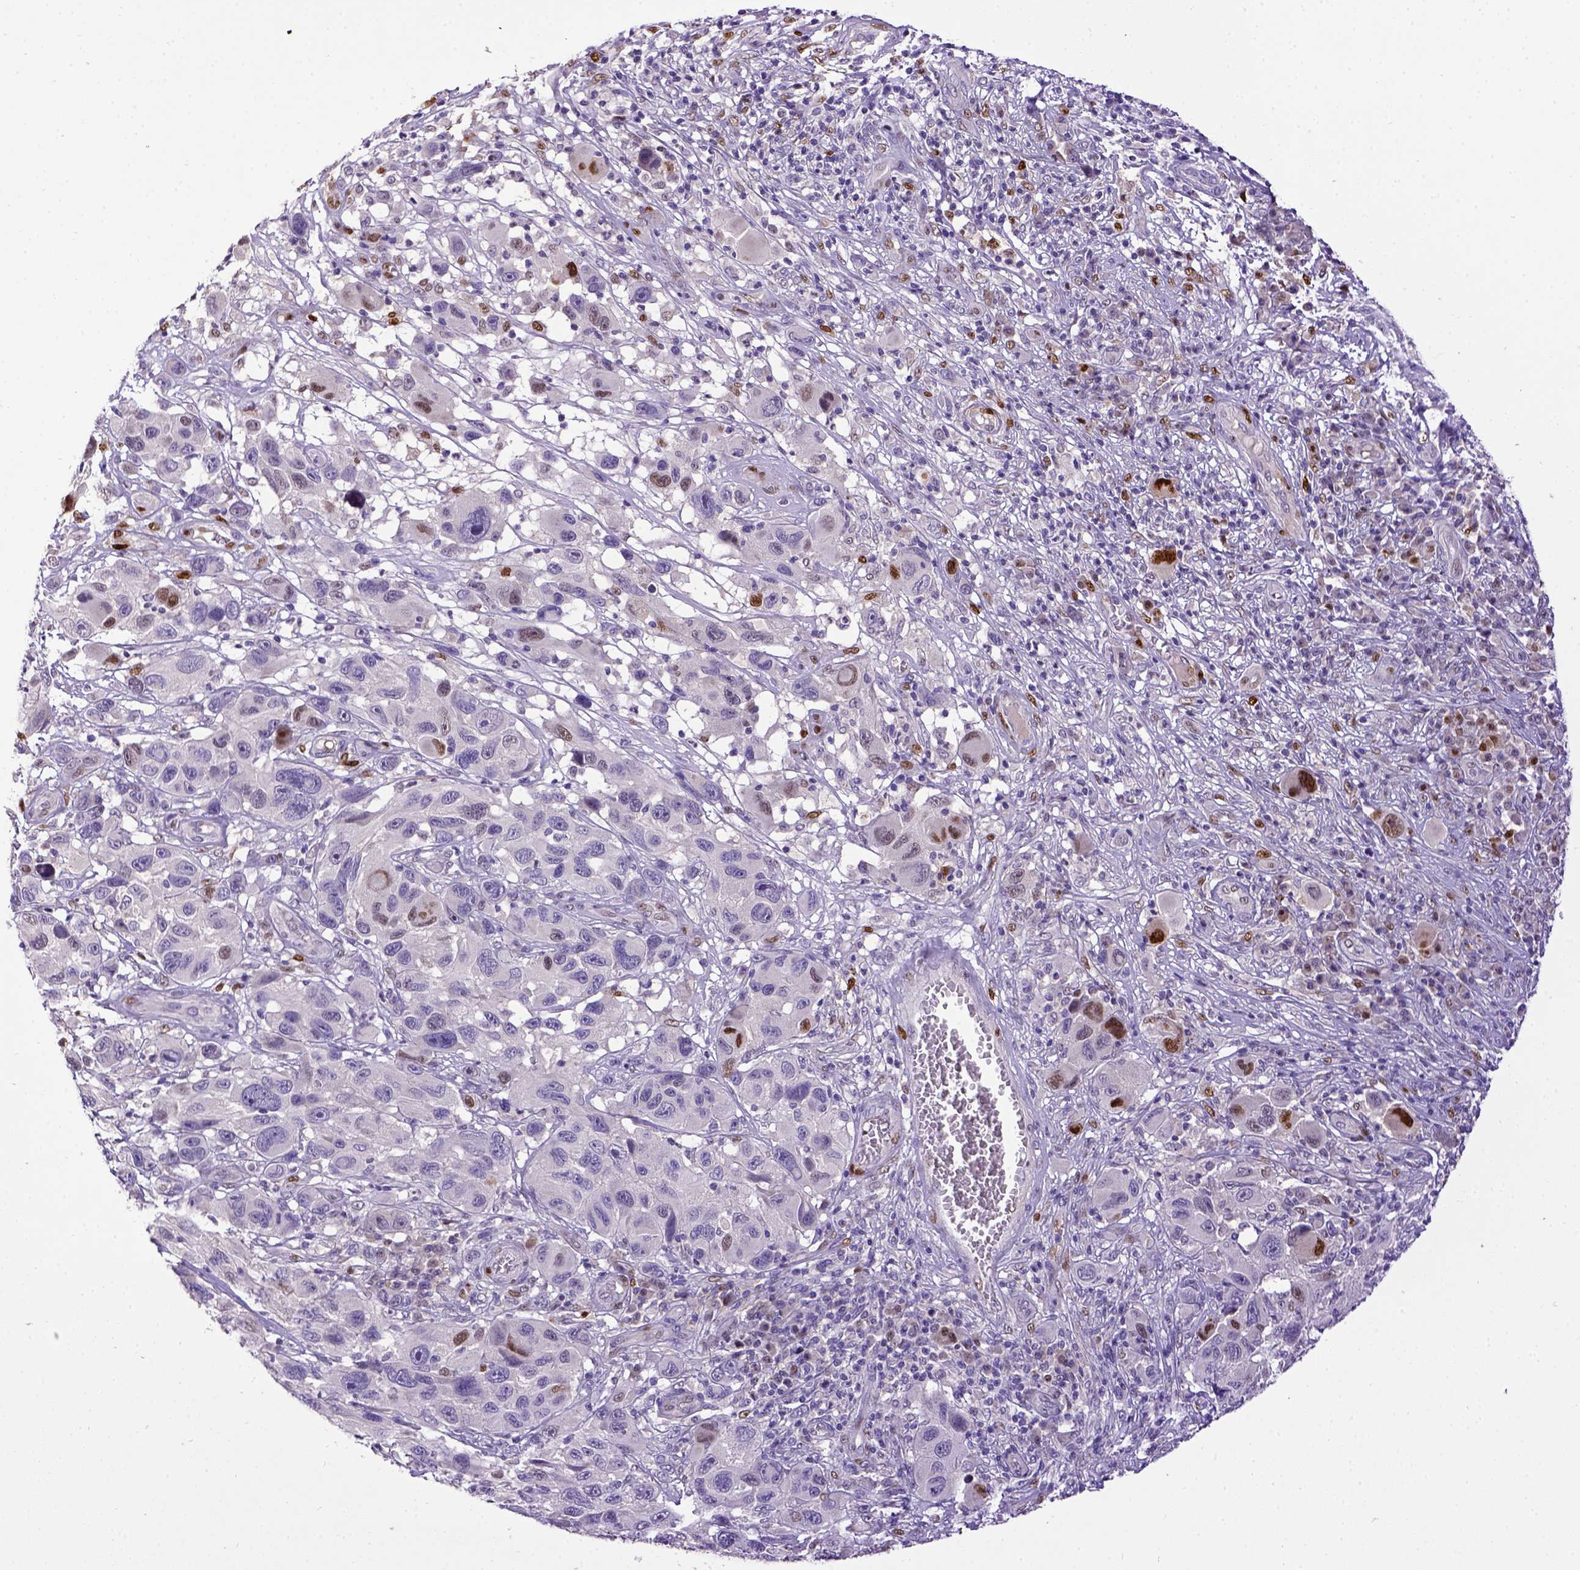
{"staining": {"intensity": "moderate", "quantity": "<25%", "location": "nuclear"}, "tissue": "melanoma", "cell_type": "Tumor cells", "image_type": "cancer", "snomed": [{"axis": "morphology", "description": "Malignant melanoma, NOS"}, {"axis": "topography", "description": "Skin"}], "caption": "Immunohistochemical staining of malignant melanoma reveals low levels of moderate nuclear positivity in about <25% of tumor cells.", "gene": "CDKN1A", "patient": {"sex": "male", "age": 53}}